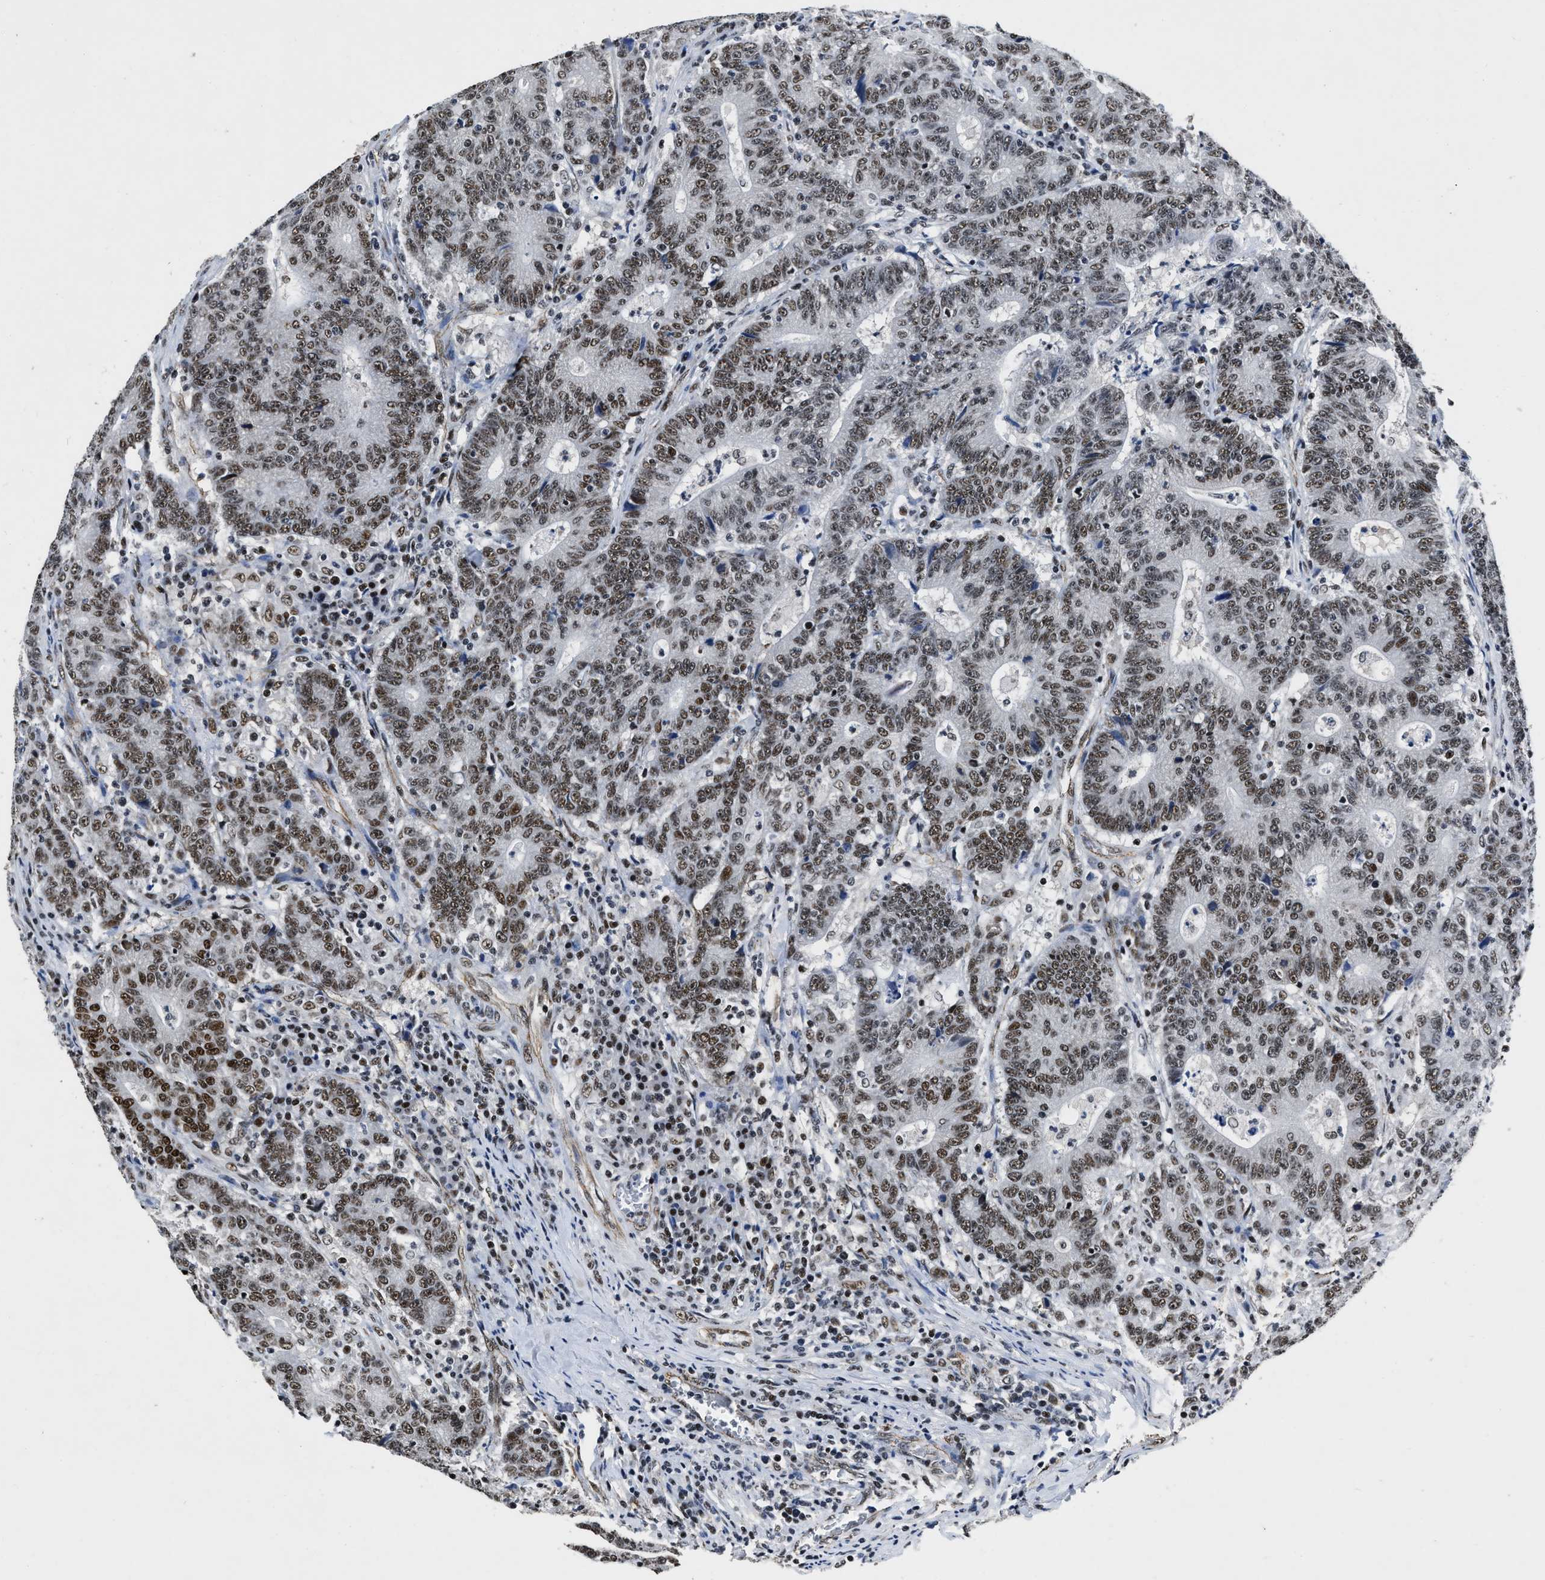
{"staining": {"intensity": "weak", "quantity": ">75%", "location": "nuclear"}, "tissue": "colorectal cancer", "cell_type": "Tumor cells", "image_type": "cancer", "snomed": [{"axis": "morphology", "description": "Normal tissue, NOS"}, {"axis": "morphology", "description": "Adenocarcinoma, NOS"}, {"axis": "topography", "description": "Colon"}], "caption": "Colorectal adenocarcinoma stained for a protein (brown) shows weak nuclear positive positivity in about >75% of tumor cells.", "gene": "CCNE1", "patient": {"sex": "female", "age": 75}}